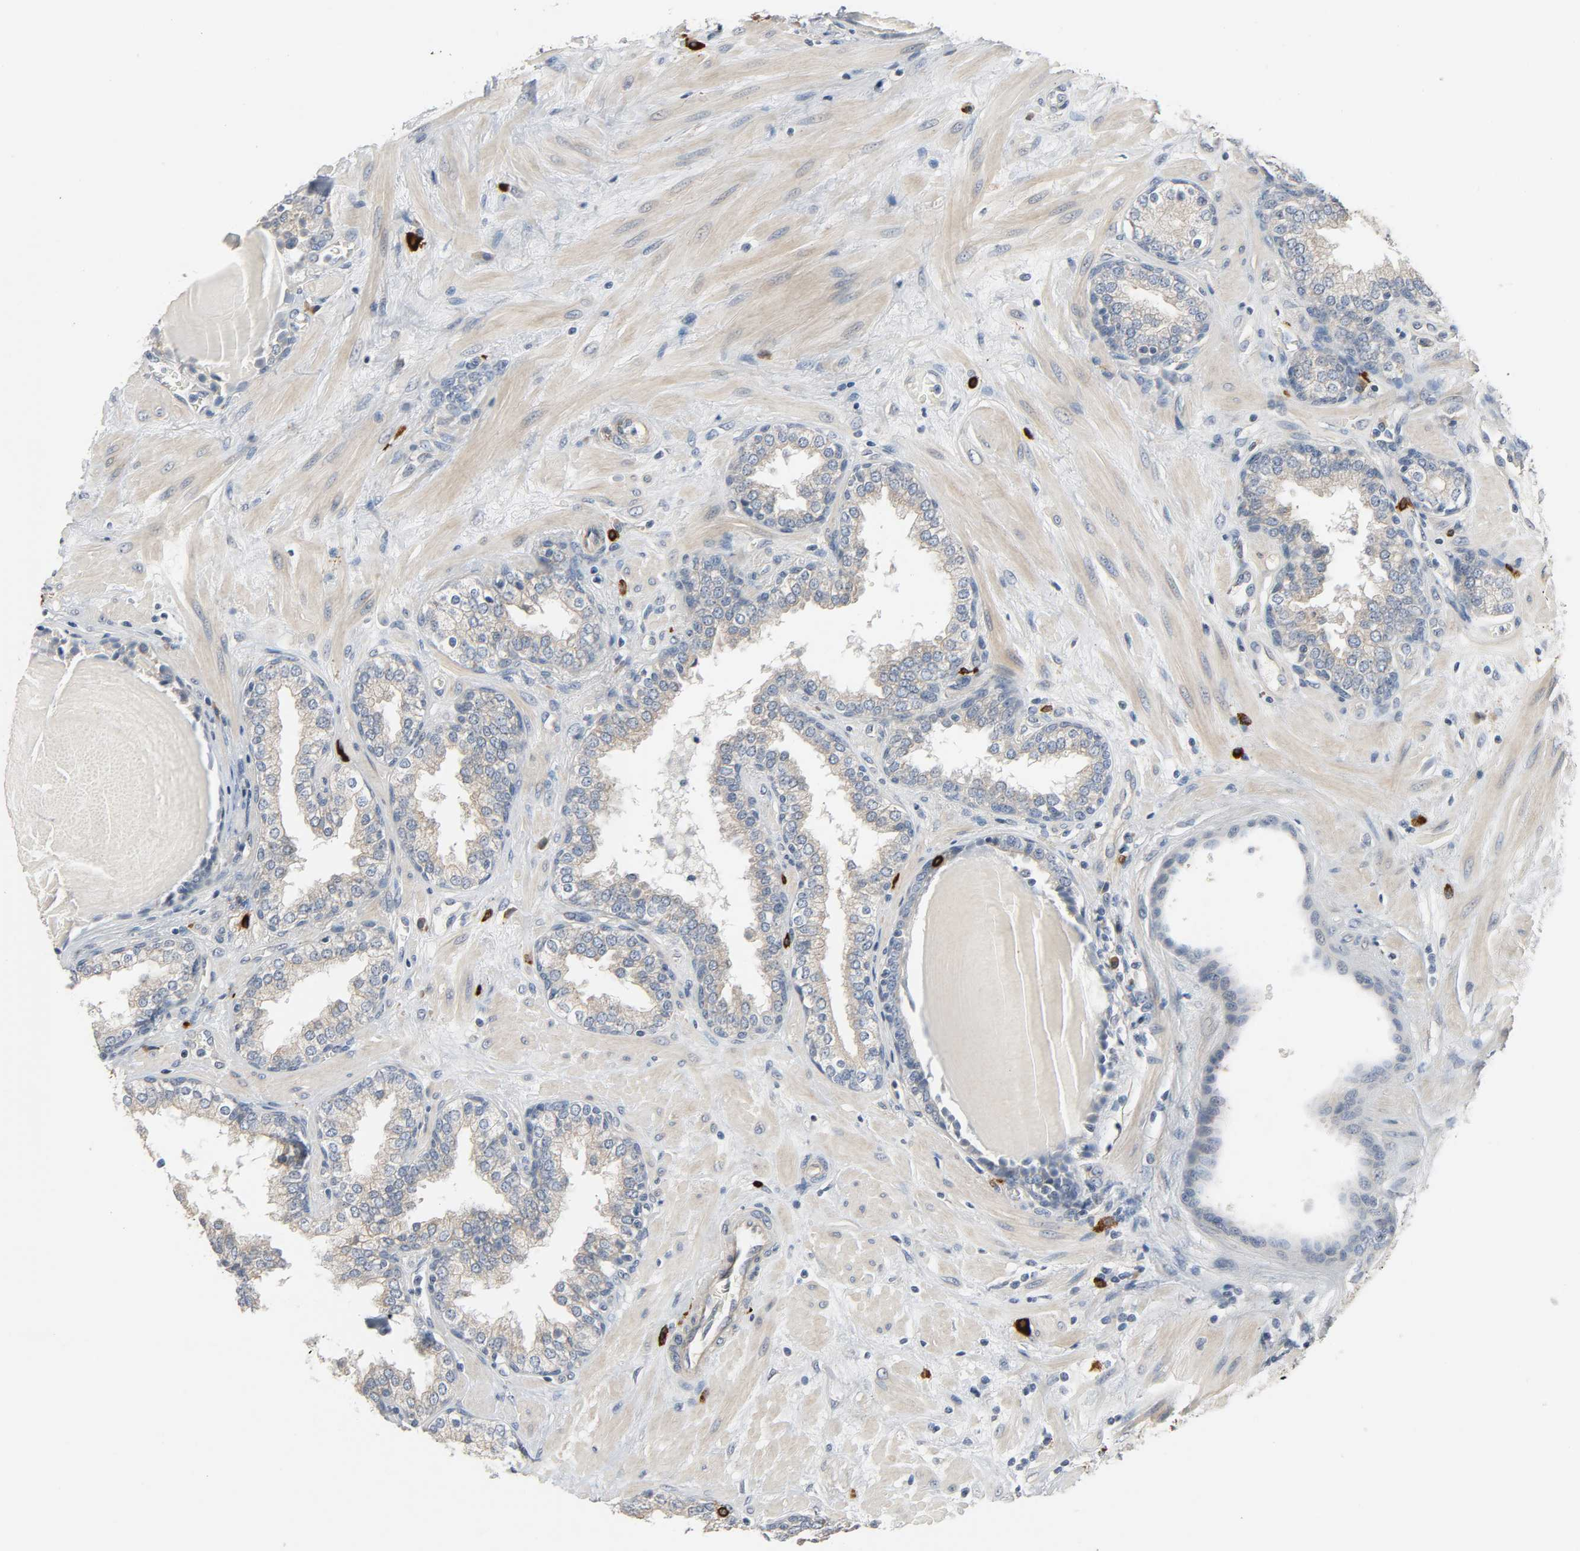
{"staining": {"intensity": "weak", "quantity": ">75%", "location": "cytoplasmic/membranous"}, "tissue": "prostate", "cell_type": "Glandular cells", "image_type": "normal", "snomed": [{"axis": "morphology", "description": "Normal tissue, NOS"}, {"axis": "topography", "description": "Prostate"}], "caption": "Brown immunohistochemical staining in unremarkable prostate shows weak cytoplasmic/membranous positivity in about >75% of glandular cells.", "gene": "LIMCH1", "patient": {"sex": "male", "age": 51}}